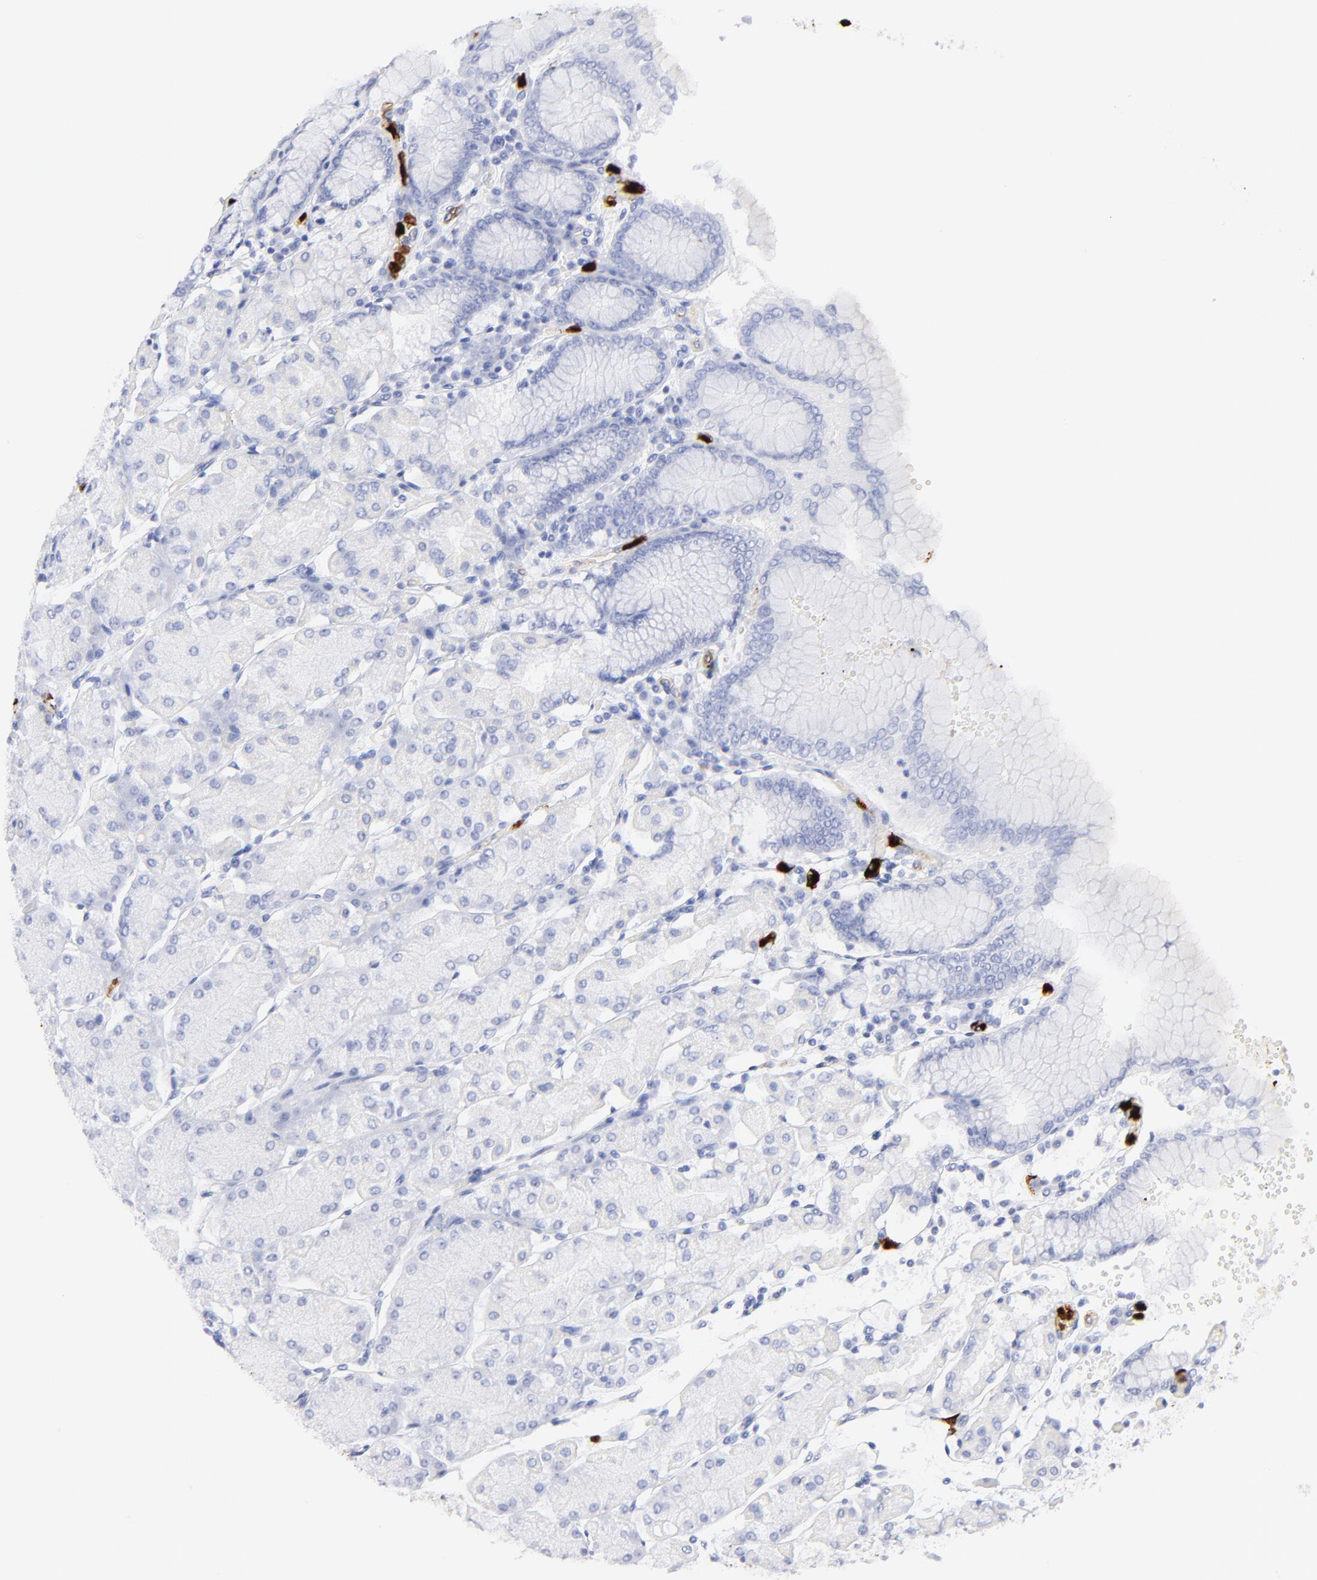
{"staining": {"intensity": "negative", "quantity": "none", "location": "none"}, "tissue": "stomach", "cell_type": "Glandular cells", "image_type": "normal", "snomed": [{"axis": "morphology", "description": "Normal tissue, NOS"}, {"axis": "topography", "description": "Stomach, upper"}, {"axis": "topography", "description": "Stomach"}], "caption": "Immunohistochemistry (IHC) micrograph of benign human stomach stained for a protein (brown), which shows no staining in glandular cells.", "gene": "S100A12", "patient": {"sex": "male", "age": 76}}